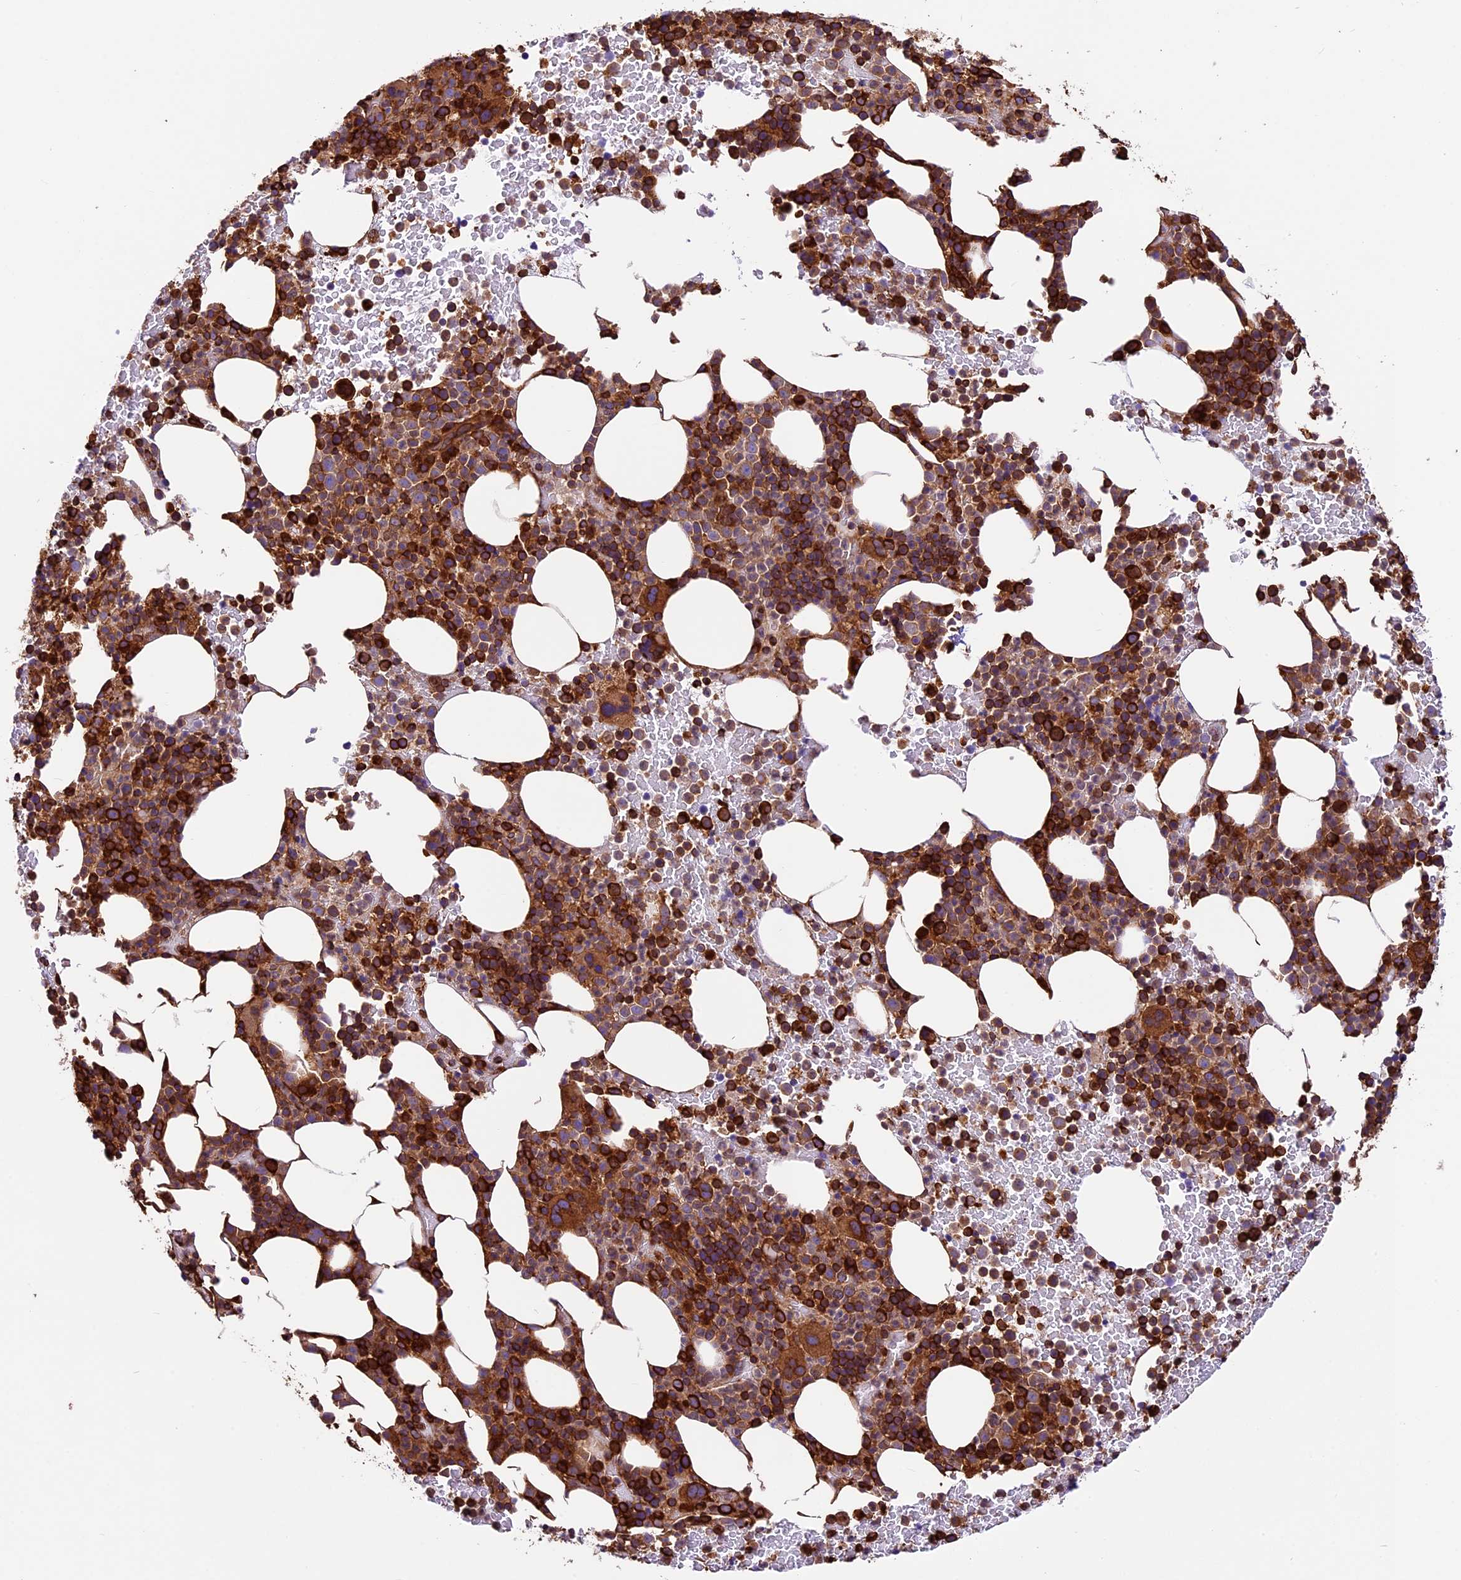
{"staining": {"intensity": "strong", "quantity": ">75%", "location": "cytoplasmic/membranous"}, "tissue": "bone marrow", "cell_type": "Hematopoietic cells", "image_type": "normal", "snomed": [{"axis": "morphology", "description": "Normal tissue, NOS"}, {"axis": "topography", "description": "Bone marrow"}], "caption": "IHC histopathology image of benign bone marrow stained for a protein (brown), which demonstrates high levels of strong cytoplasmic/membranous positivity in about >75% of hematopoietic cells.", "gene": "KARS1", "patient": {"sex": "female", "age": 82}}